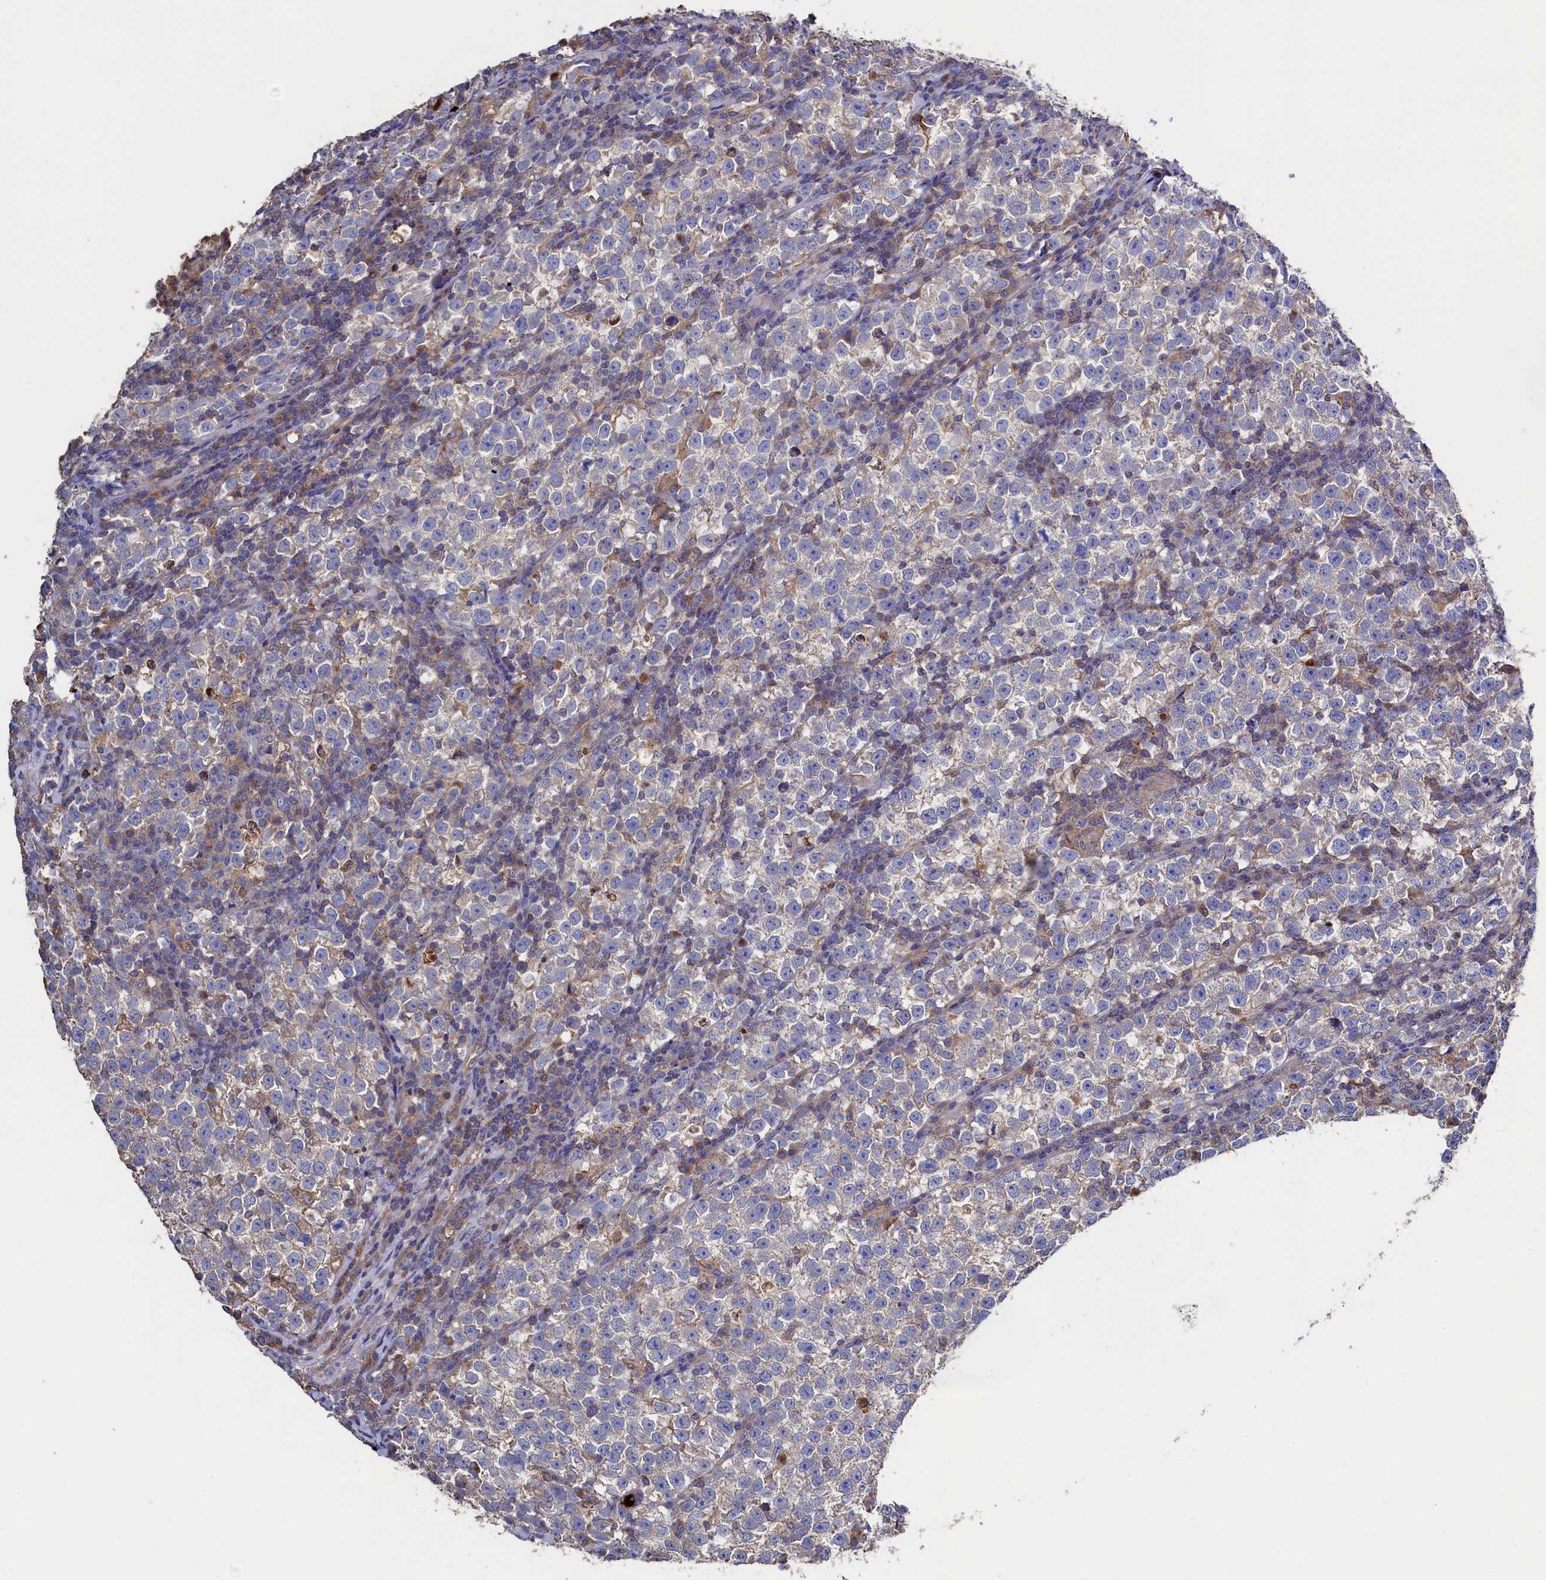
{"staining": {"intensity": "weak", "quantity": "<25%", "location": "cytoplasmic/membranous"}, "tissue": "testis cancer", "cell_type": "Tumor cells", "image_type": "cancer", "snomed": [{"axis": "morphology", "description": "Normal tissue, NOS"}, {"axis": "morphology", "description": "Seminoma, NOS"}, {"axis": "topography", "description": "Testis"}], "caption": "Human testis cancer stained for a protein using immunohistochemistry reveals no staining in tumor cells.", "gene": "TK2", "patient": {"sex": "male", "age": 43}}